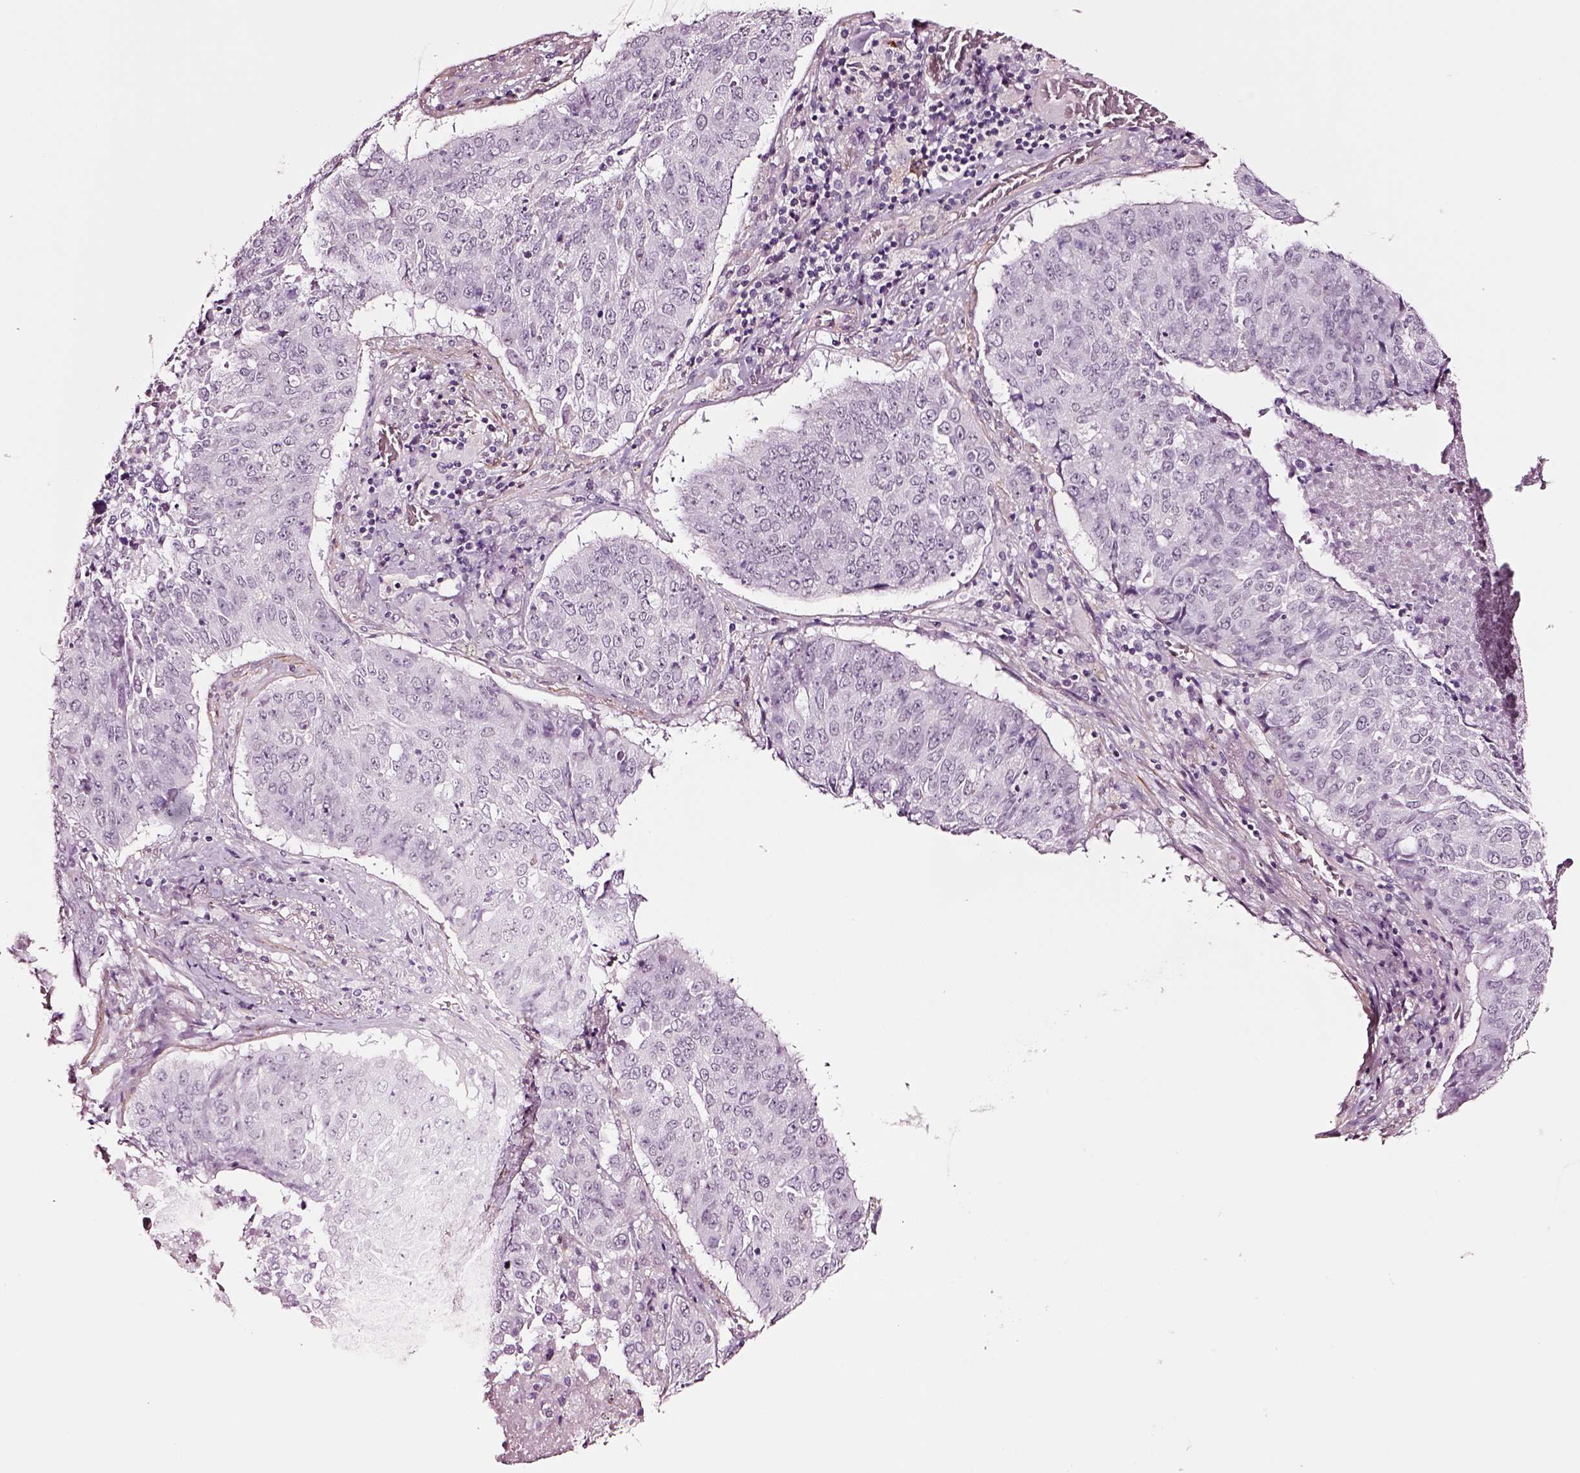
{"staining": {"intensity": "negative", "quantity": "none", "location": "none"}, "tissue": "lung cancer", "cell_type": "Tumor cells", "image_type": "cancer", "snomed": [{"axis": "morphology", "description": "Normal tissue, NOS"}, {"axis": "morphology", "description": "Squamous cell carcinoma, NOS"}, {"axis": "topography", "description": "Bronchus"}, {"axis": "topography", "description": "Lung"}], "caption": "Squamous cell carcinoma (lung) was stained to show a protein in brown. There is no significant expression in tumor cells. (IHC, brightfield microscopy, high magnification).", "gene": "SOX10", "patient": {"sex": "male", "age": 64}}